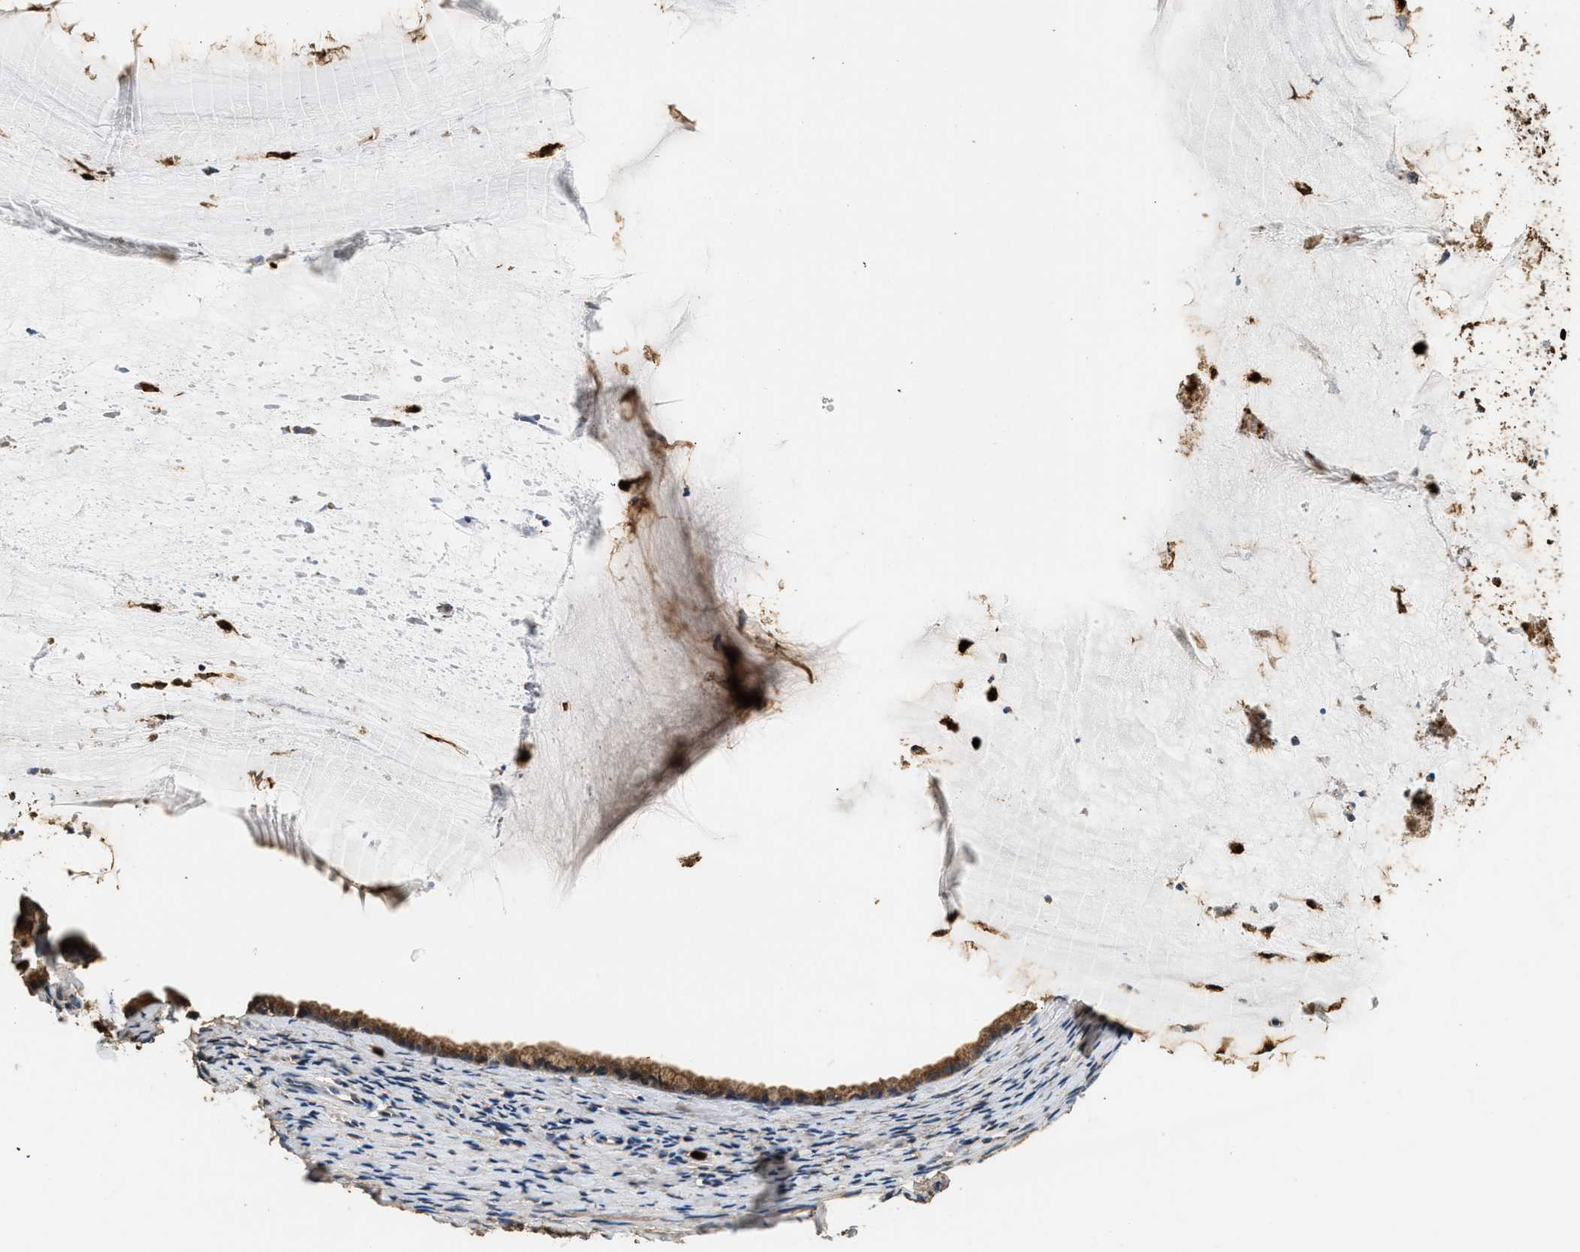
{"staining": {"intensity": "moderate", "quantity": ">75%", "location": "cytoplasmic/membranous"}, "tissue": "cervix", "cell_type": "Glandular cells", "image_type": "normal", "snomed": [{"axis": "morphology", "description": "Normal tissue, NOS"}, {"axis": "topography", "description": "Cervix"}], "caption": "Human cervix stained for a protein (brown) exhibits moderate cytoplasmic/membranous positive staining in about >75% of glandular cells.", "gene": "ANXA3", "patient": {"sex": "female", "age": 77}}